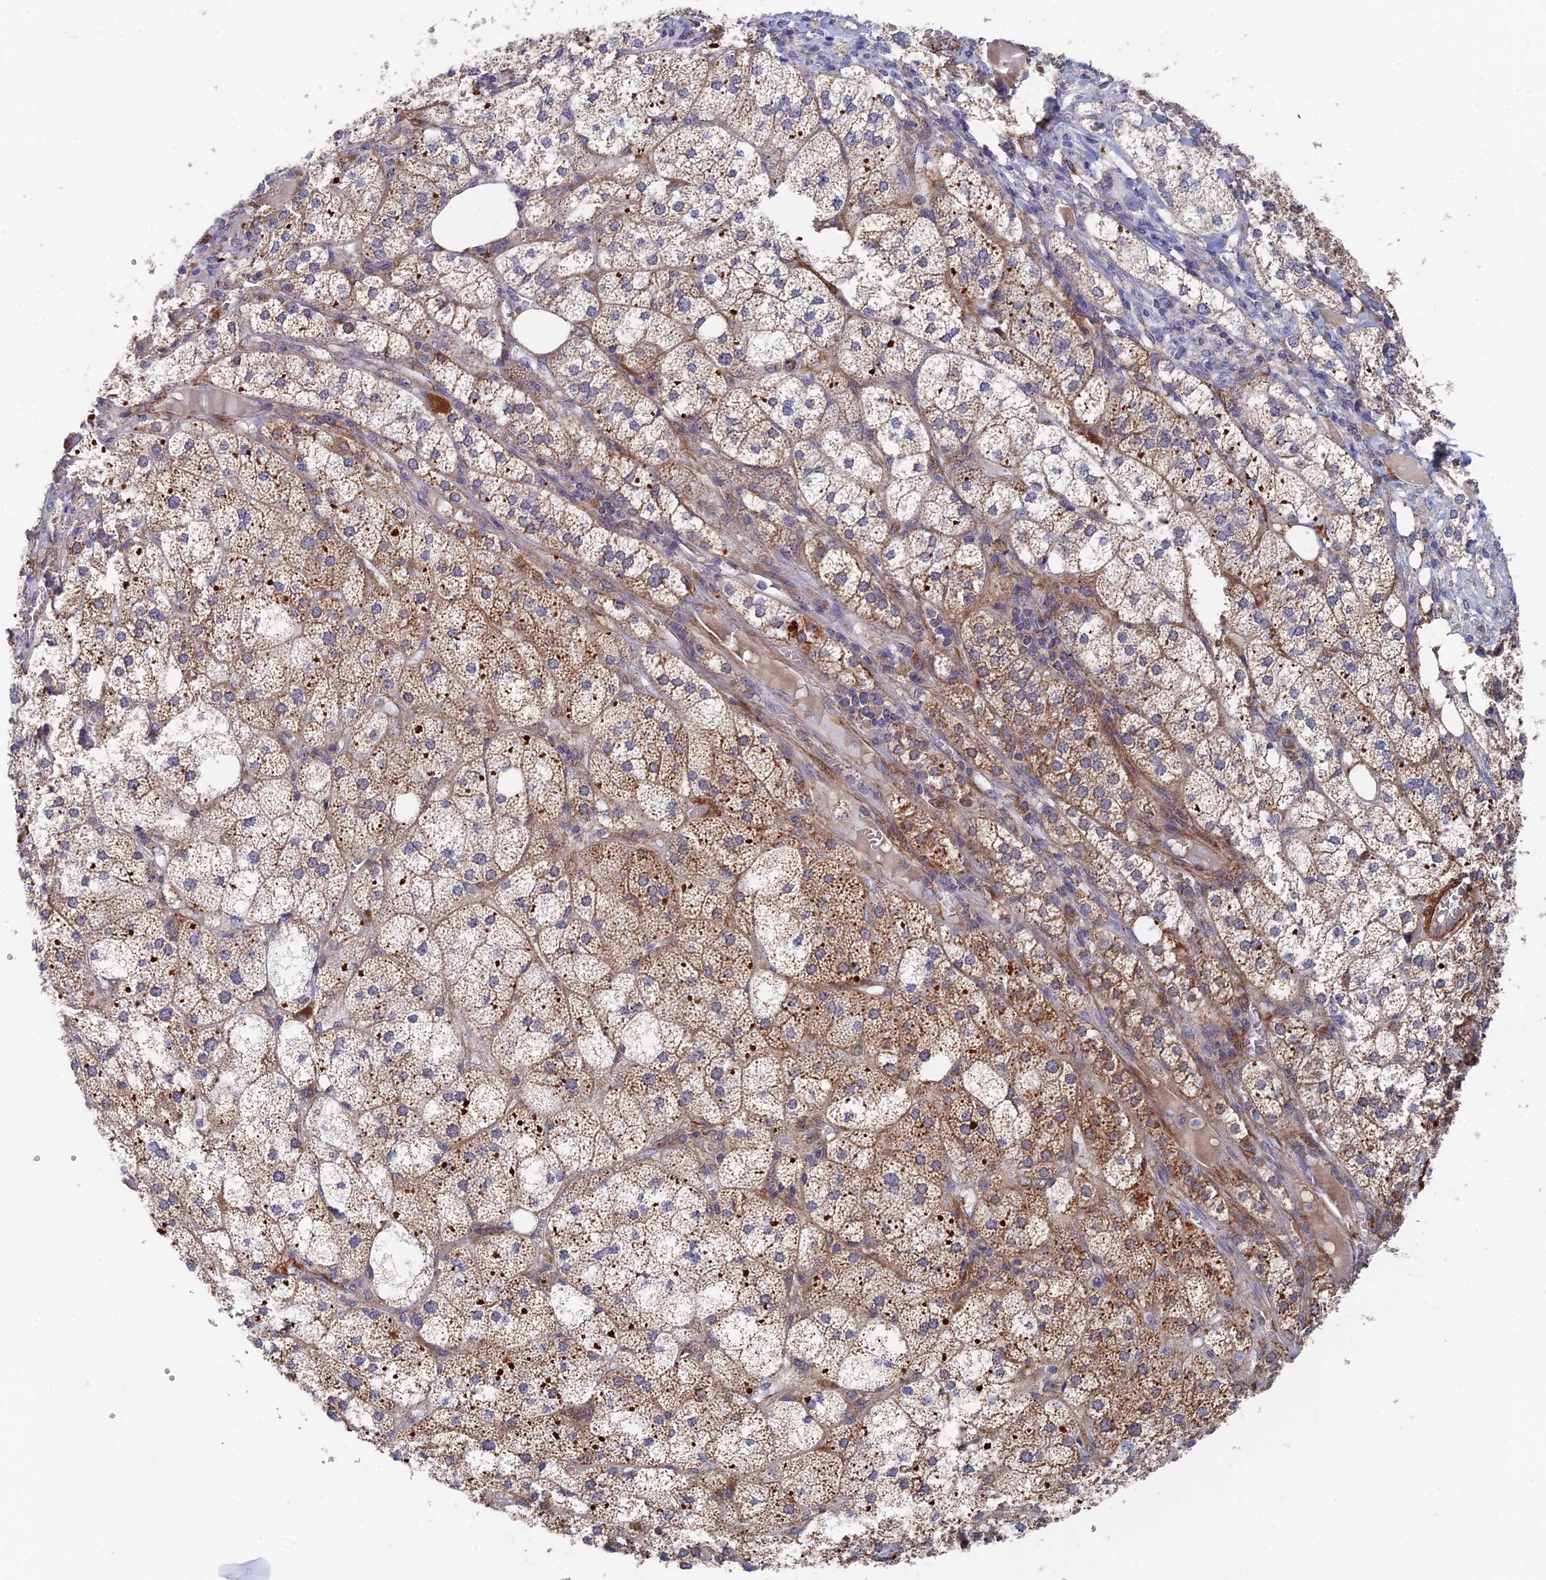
{"staining": {"intensity": "moderate", "quantity": ">75%", "location": "cytoplasmic/membranous"}, "tissue": "adrenal gland", "cell_type": "Glandular cells", "image_type": "normal", "snomed": [{"axis": "morphology", "description": "Normal tissue, NOS"}, {"axis": "topography", "description": "Adrenal gland"}], "caption": "DAB immunohistochemical staining of normal human adrenal gland displays moderate cytoplasmic/membranous protein staining in approximately >75% of glandular cells.", "gene": "ZNF320", "patient": {"sex": "female", "age": 61}}